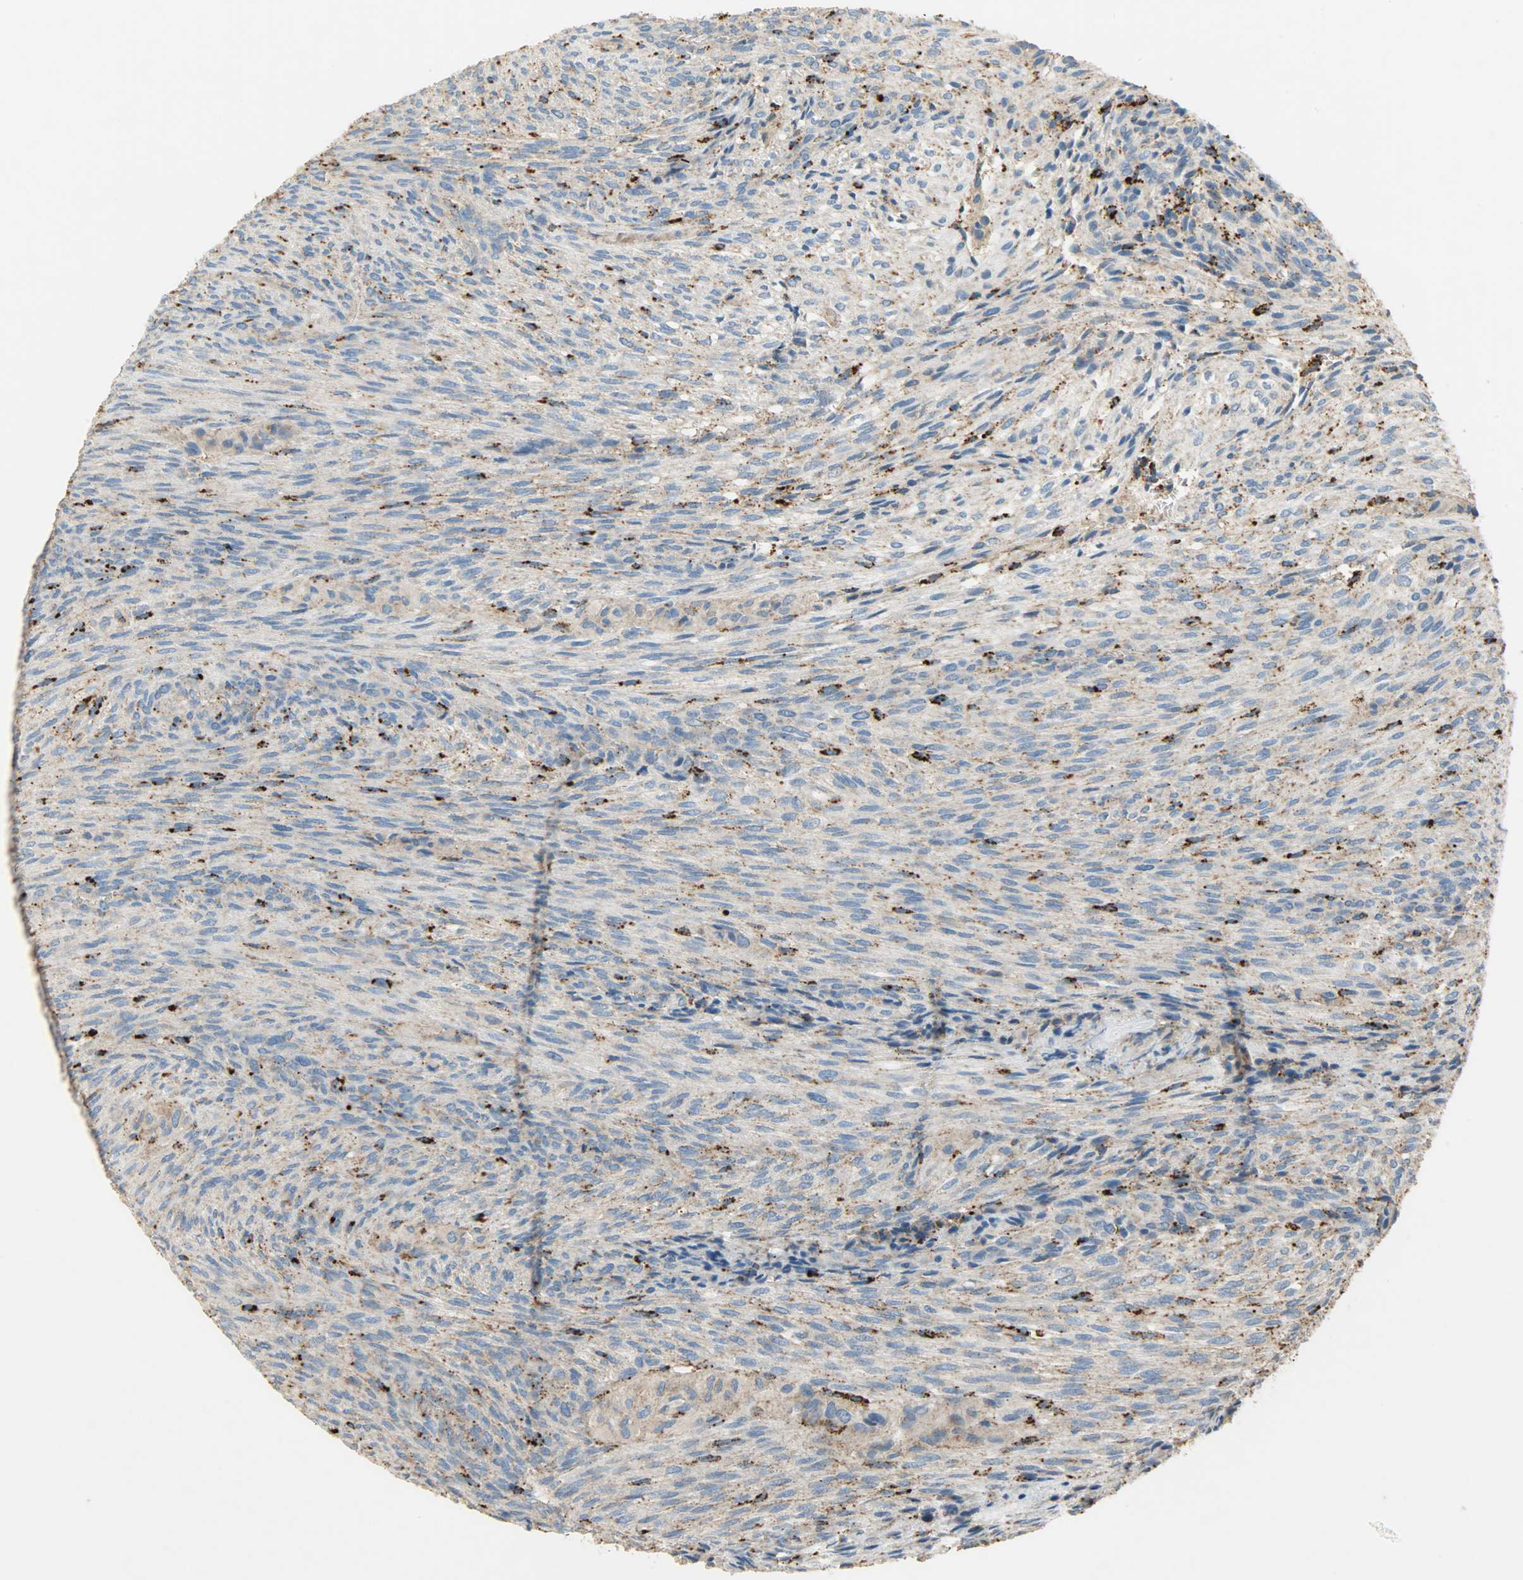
{"staining": {"intensity": "weak", "quantity": ">75%", "location": "cytoplasmic/membranous"}, "tissue": "glioma", "cell_type": "Tumor cells", "image_type": "cancer", "snomed": [{"axis": "morphology", "description": "Glioma, malignant, High grade"}, {"axis": "topography", "description": "Cerebral cortex"}], "caption": "DAB immunohistochemical staining of human malignant high-grade glioma shows weak cytoplasmic/membranous protein expression in about >75% of tumor cells.", "gene": "ASAH1", "patient": {"sex": "female", "age": 55}}